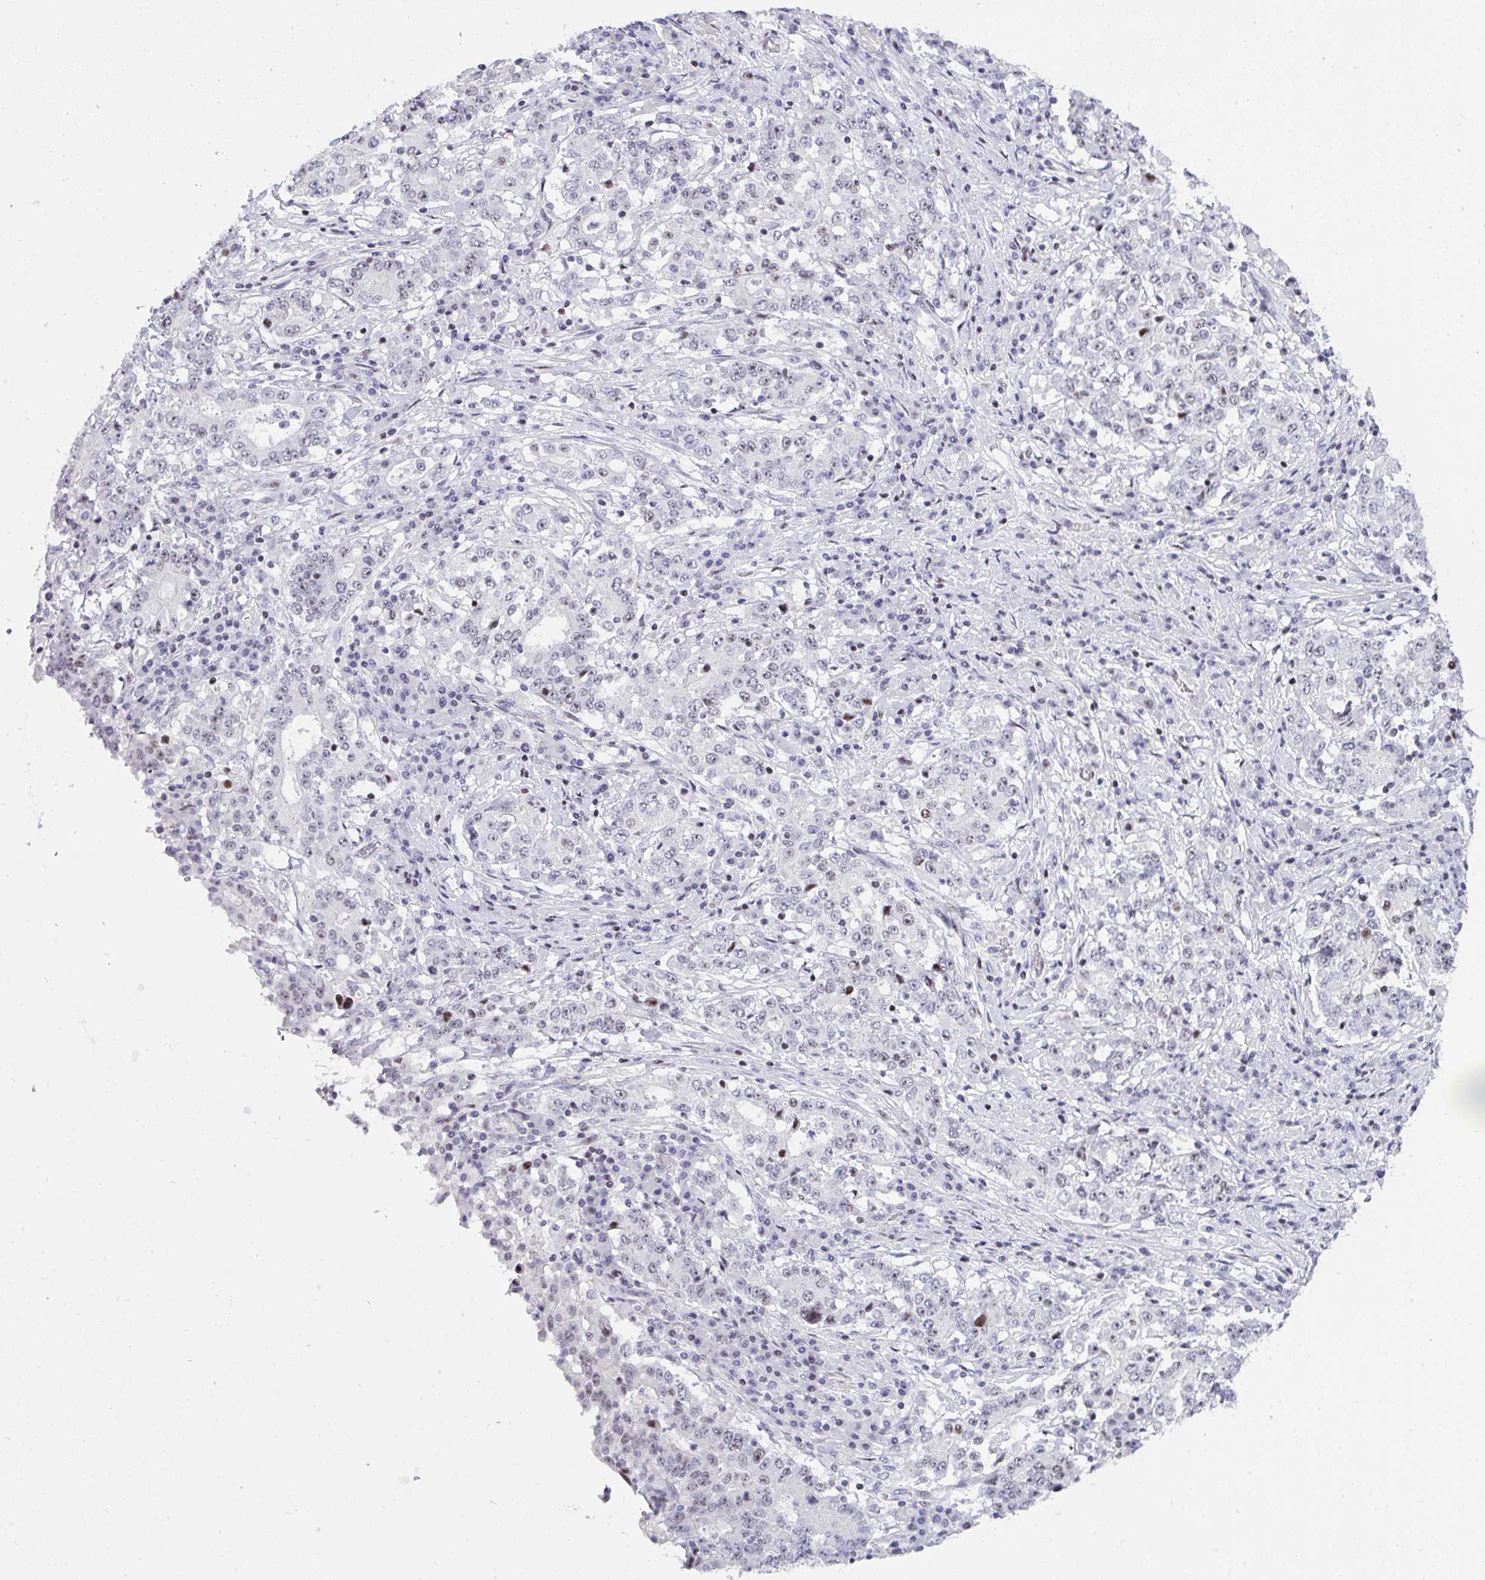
{"staining": {"intensity": "negative", "quantity": "none", "location": "none"}, "tissue": "stomach cancer", "cell_type": "Tumor cells", "image_type": "cancer", "snomed": [{"axis": "morphology", "description": "Adenocarcinoma, NOS"}, {"axis": "topography", "description": "Stomach"}], "caption": "Immunohistochemical staining of human adenocarcinoma (stomach) displays no significant staining in tumor cells.", "gene": "PLPPR3", "patient": {"sex": "male", "age": 59}}